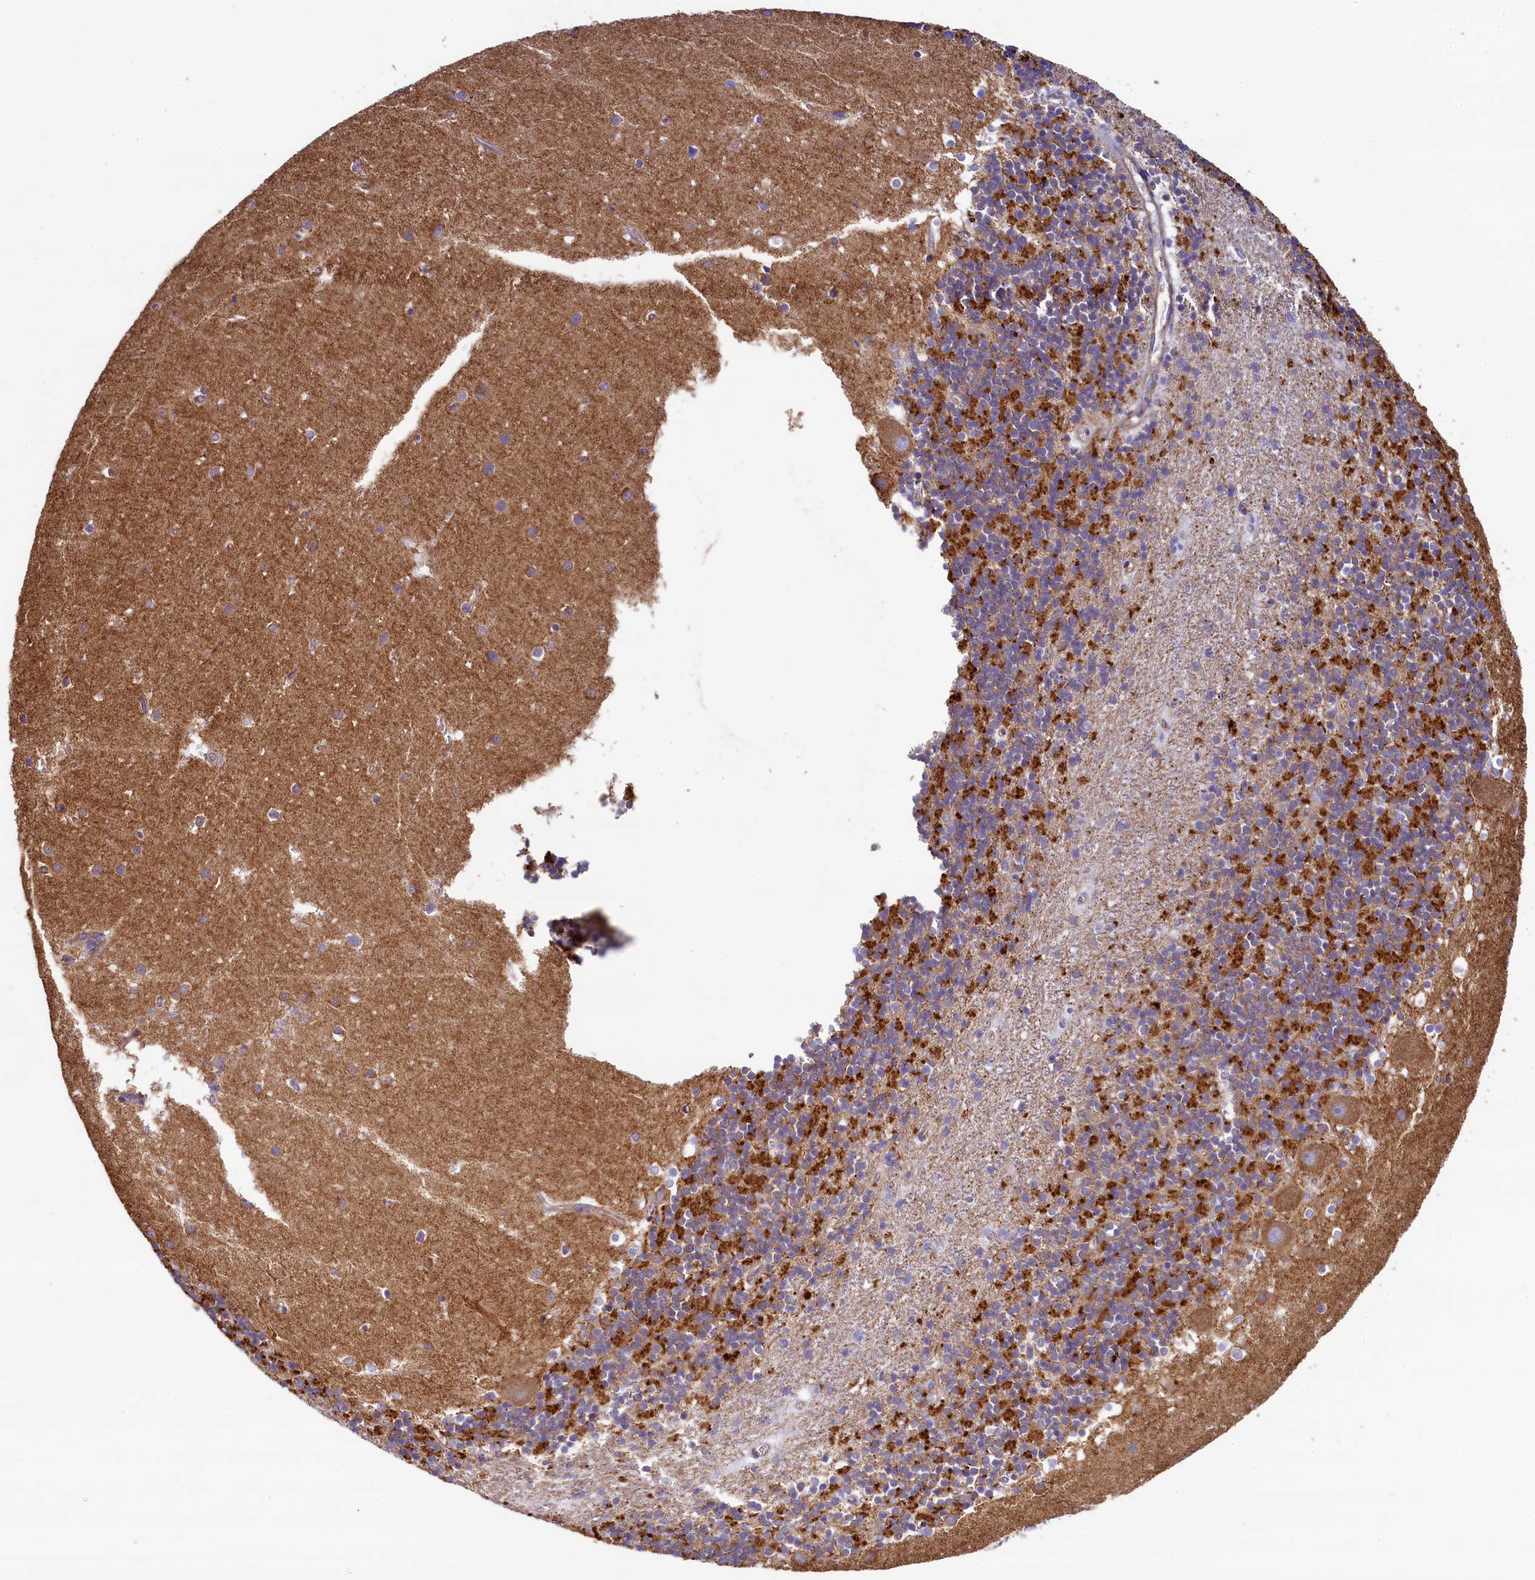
{"staining": {"intensity": "strong", "quantity": "<25%", "location": "cytoplasmic/membranous"}, "tissue": "cerebellum", "cell_type": "Cells in granular layer", "image_type": "normal", "snomed": [{"axis": "morphology", "description": "Normal tissue, NOS"}, {"axis": "topography", "description": "Cerebellum"}], "caption": "Immunohistochemical staining of benign cerebellum demonstrates <25% levels of strong cytoplasmic/membranous protein staining in approximately <25% of cells in granular layer.", "gene": "GPR21", "patient": {"sex": "male", "age": 54}}